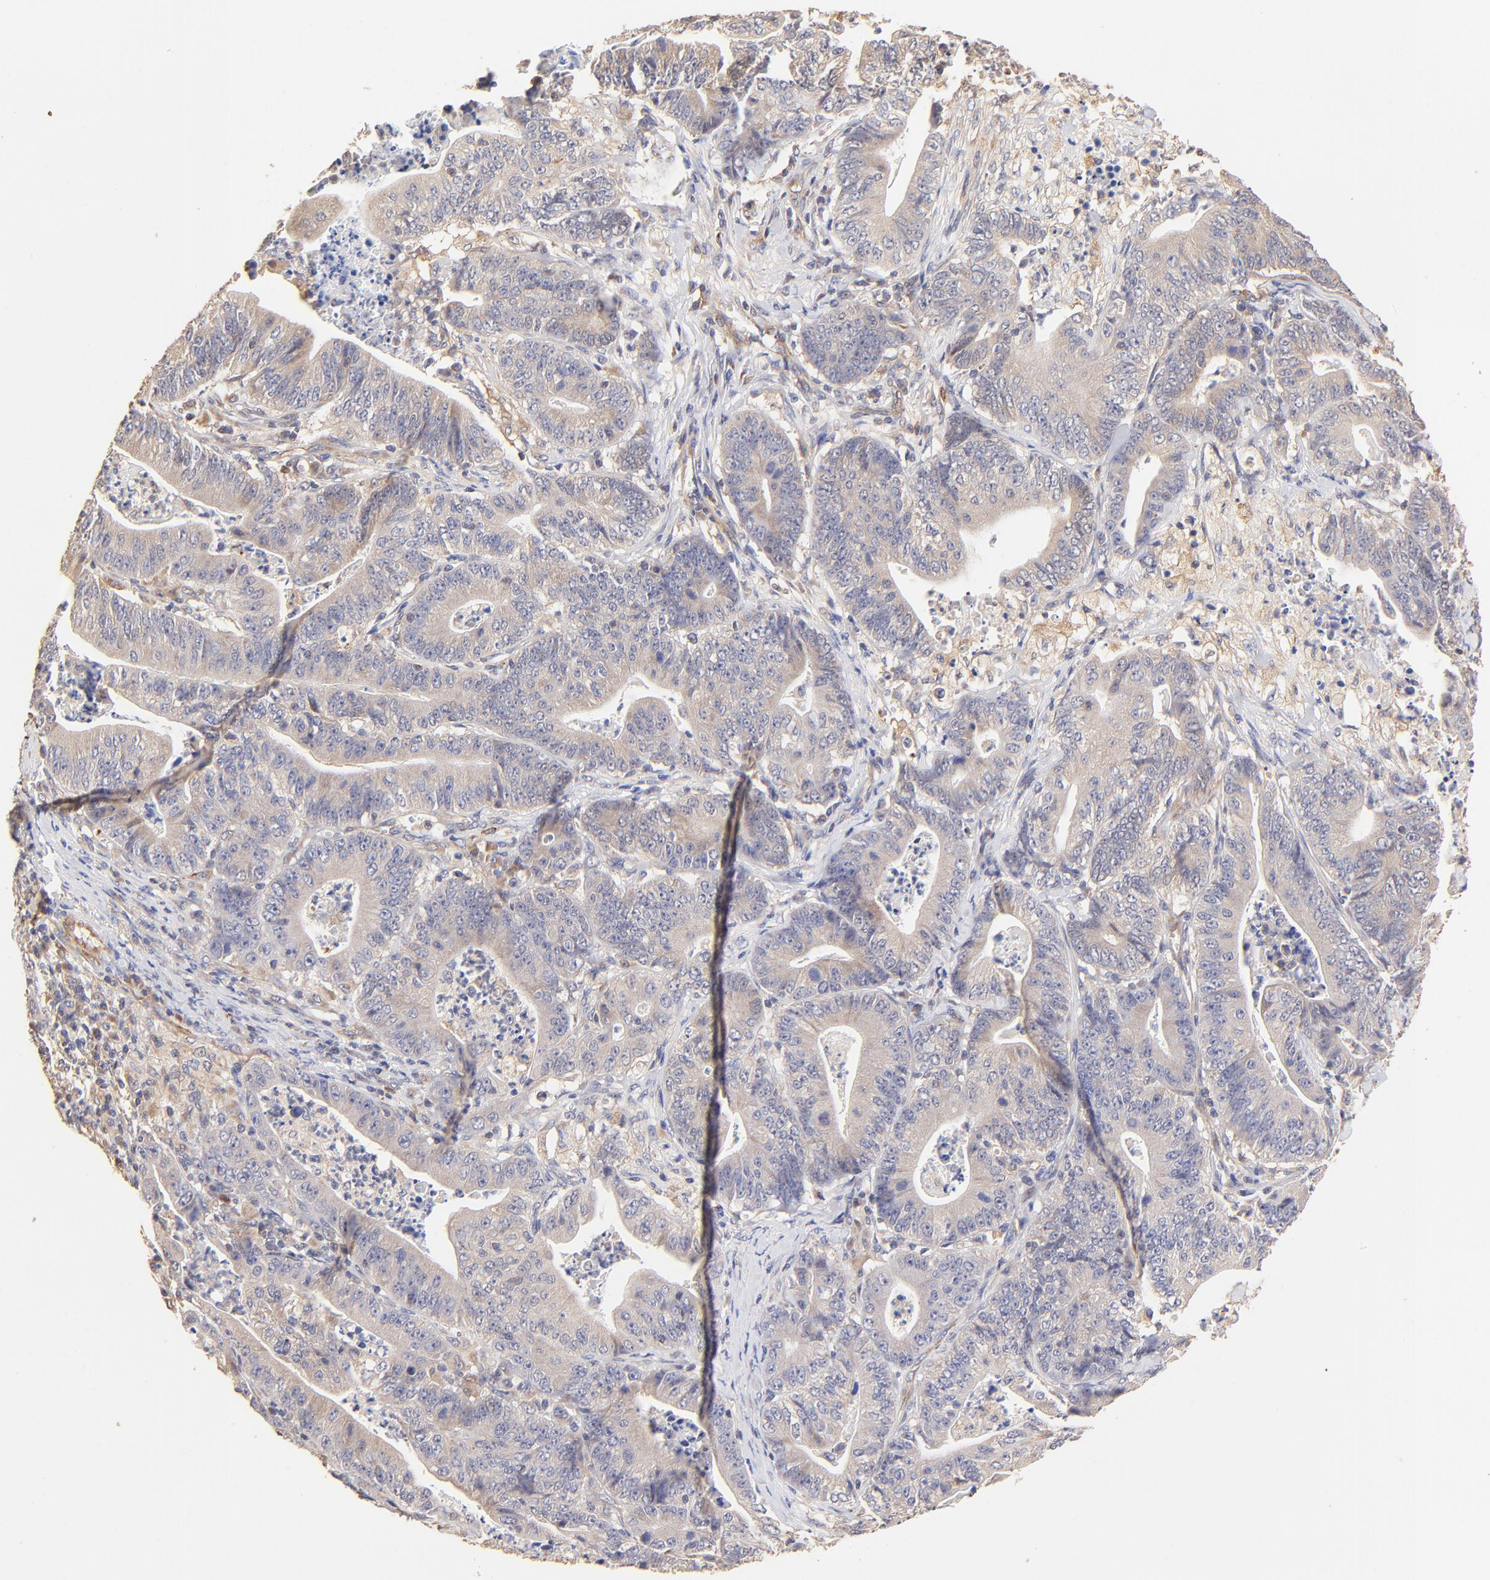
{"staining": {"intensity": "weak", "quantity": ">75%", "location": "cytoplasmic/membranous"}, "tissue": "stomach cancer", "cell_type": "Tumor cells", "image_type": "cancer", "snomed": [{"axis": "morphology", "description": "Adenocarcinoma, NOS"}, {"axis": "topography", "description": "Stomach, lower"}], "caption": "This is a histology image of IHC staining of stomach cancer, which shows weak positivity in the cytoplasmic/membranous of tumor cells.", "gene": "TNFAIP3", "patient": {"sex": "female", "age": 86}}